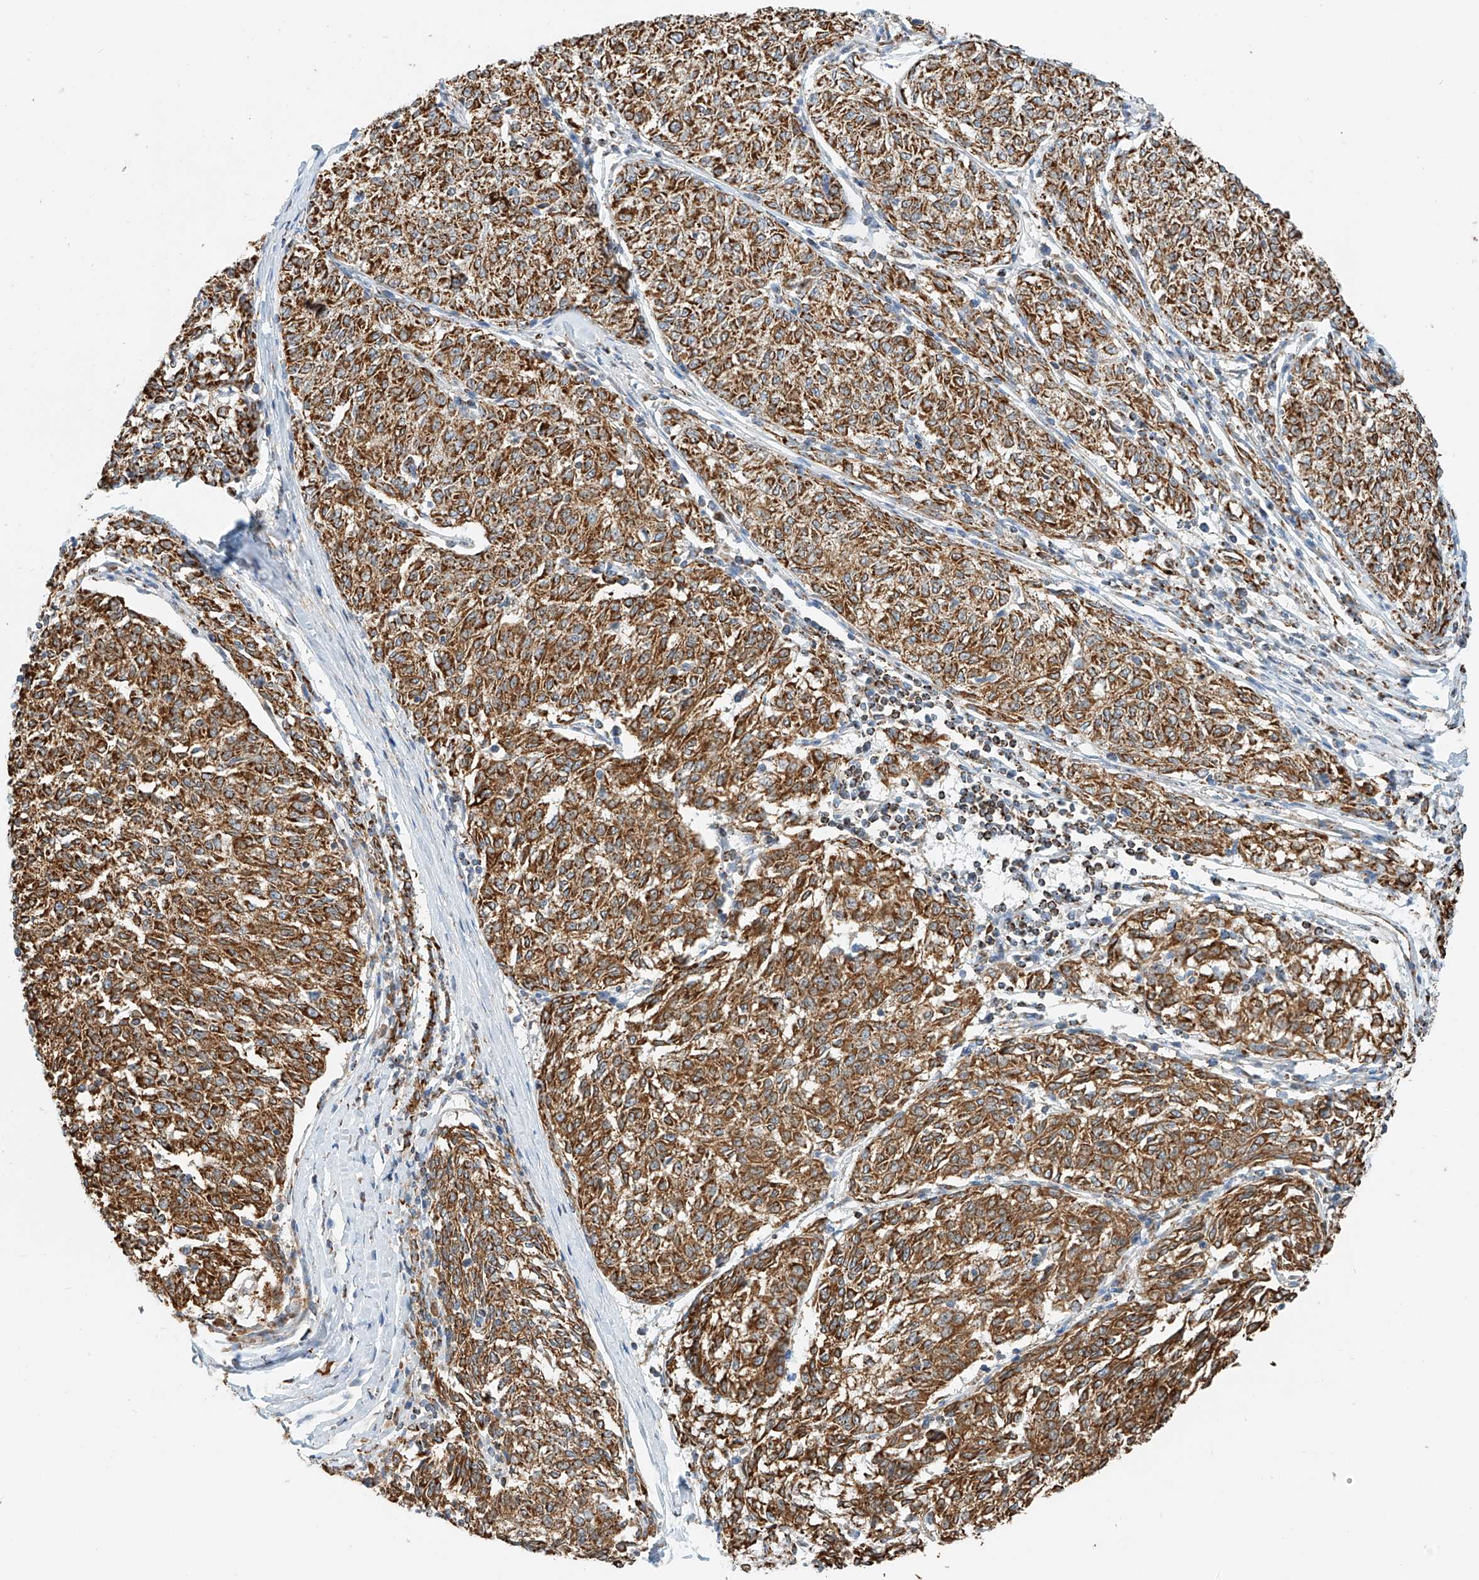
{"staining": {"intensity": "moderate", "quantity": ">75%", "location": "cytoplasmic/membranous"}, "tissue": "melanoma", "cell_type": "Tumor cells", "image_type": "cancer", "snomed": [{"axis": "morphology", "description": "Malignant melanoma, NOS"}, {"axis": "topography", "description": "Skin"}], "caption": "DAB immunohistochemical staining of malignant melanoma displays moderate cytoplasmic/membranous protein positivity in approximately >75% of tumor cells. (Stains: DAB (3,3'-diaminobenzidine) in brown, nuclei in blue, Microscopy: brightfield microscopy at high magnification).", "gene": "PPA2", "patient": {"sex": "female", "age": 72}}